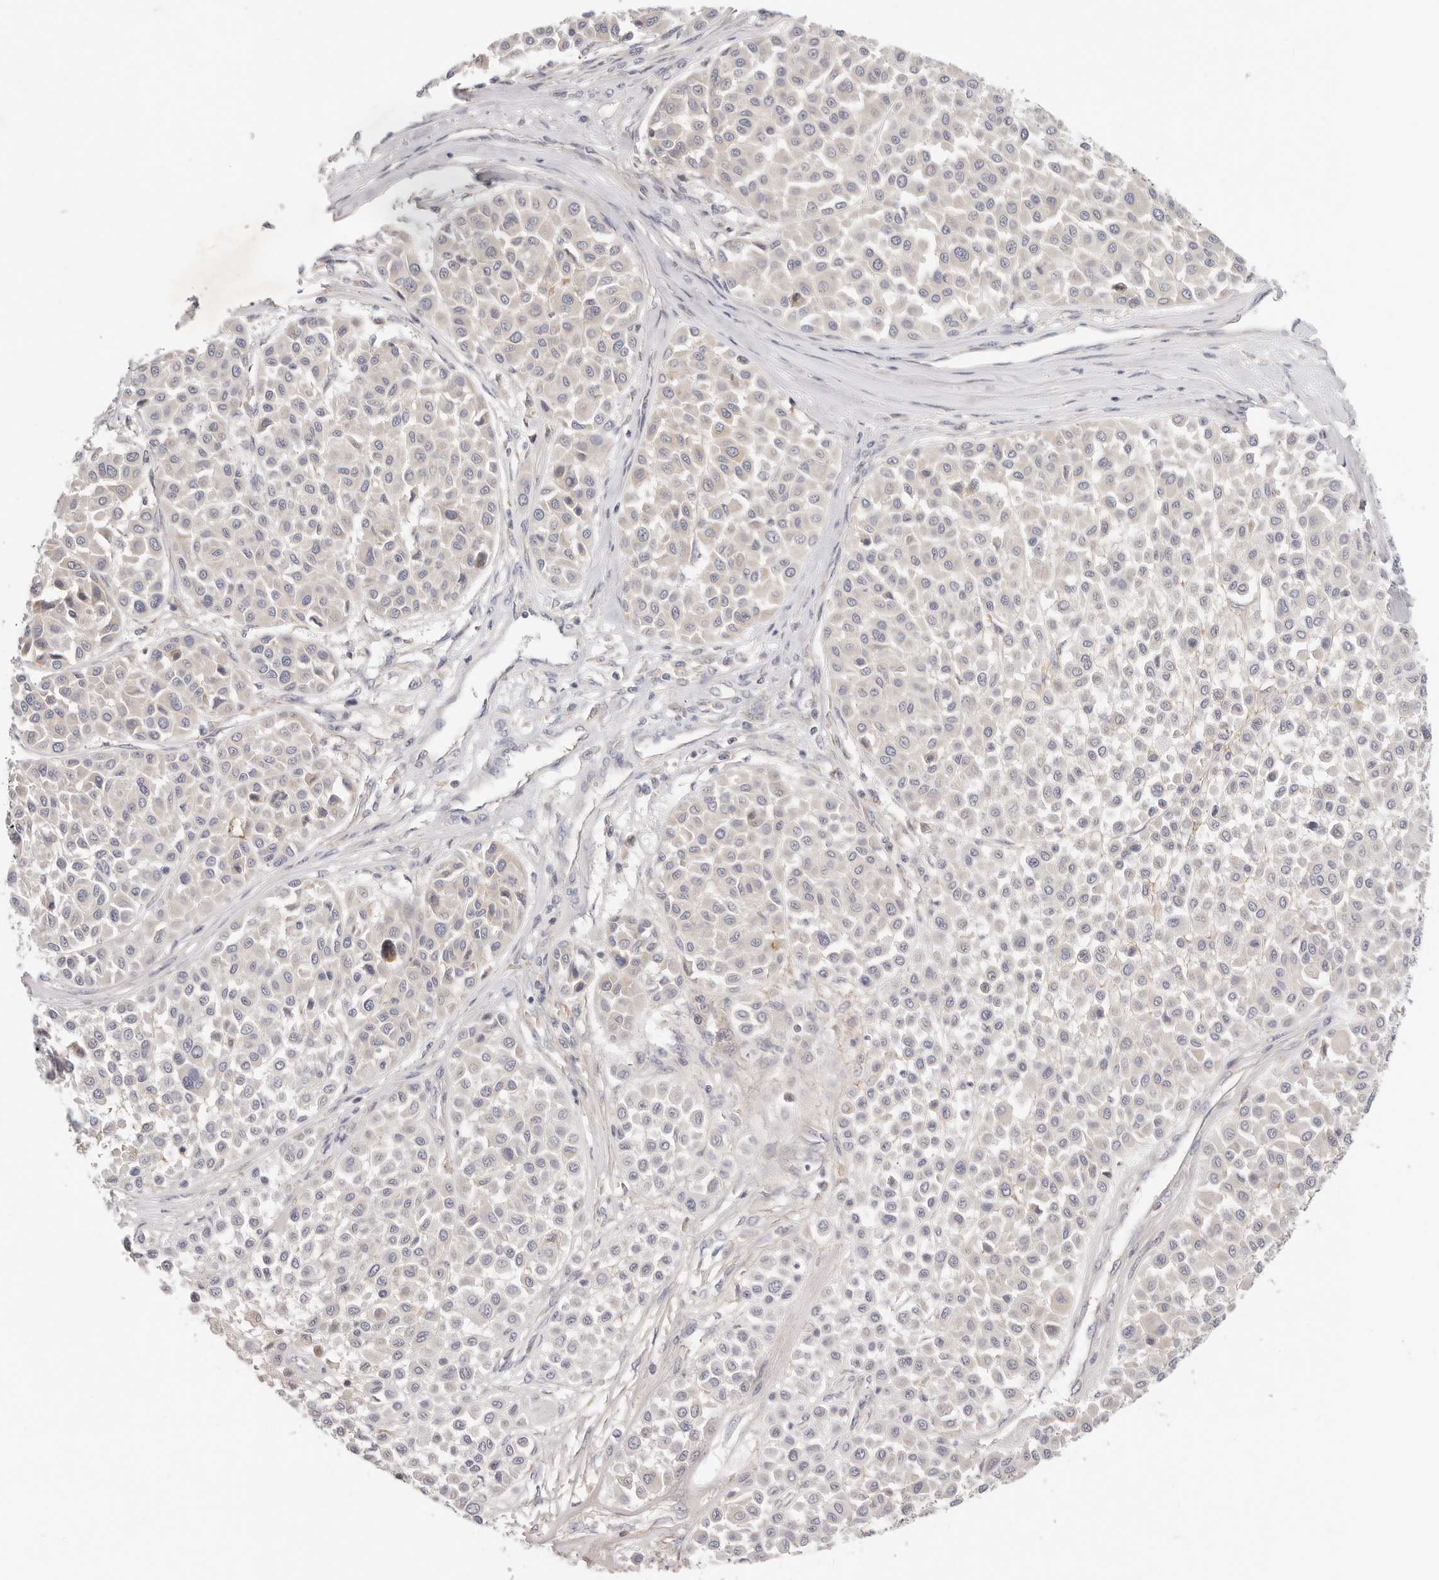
{"staining": {"intensity": "negative", "quantity": "none", "location": "none"}, "tissue": "melanoma", "cell_type": "Tumor cells", "image_type": "cancer", "snomed": [{"axis": "morphology", "description": "Malignant melanoma, Metastatic site"}, {"axis": "topography", "description": "Soft tissue"}], "caption": "The immunohistochemistry (IHC) image has no significant positivity in tumor cells of melanoma tissue.", "gene": "TFB2M", "patient": {"sex": "male", "age": 41}}